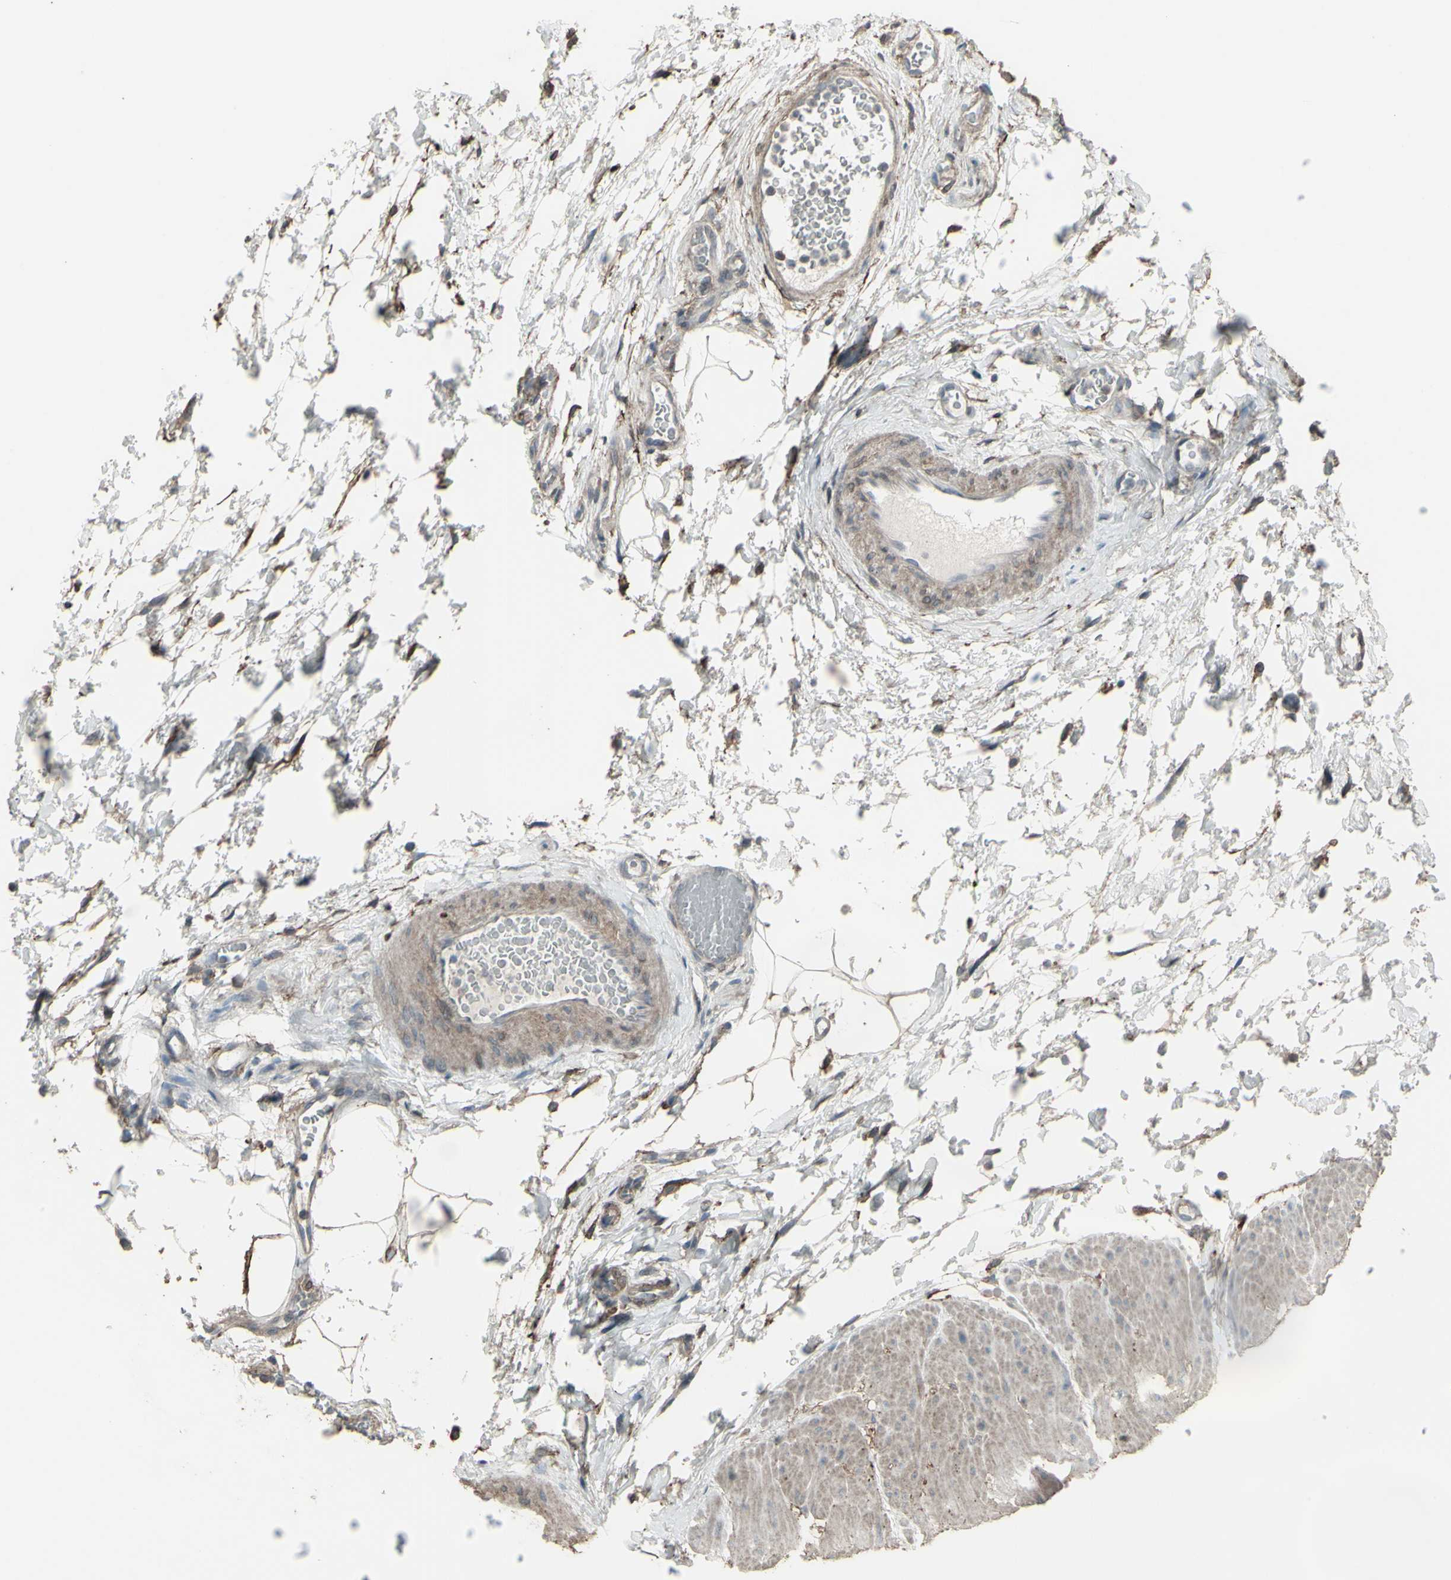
{"staining": {"intensity": "weak", "quantity": ">75%", "location": "cytoplasmic/membranous"}, "tissue": "urinary bladder", "cell_type": "Urothelial cells", "image_type": "normal", "snomed": [{"axis": "morphology", "description": "Normal tissue, NOS"}, {"axis": "morphology", "description": "Urothelial carcinoma, High grade"}, {"axis": "topography", "description": "Urinary bladder"}], "caption": "IHC of normal urinary bladder shows low levels of weak cytoplasmic/membranous expression in approximately >75% of urothelial cells. The protein of interest is stained brown, and the nuclei are stained in blue (DAB (3,3'-diaminobenzidine) IHC with brightfield microscopy, high magnification).", "gene": "SMO", "patient": {"sex": "male", "age": 46}}